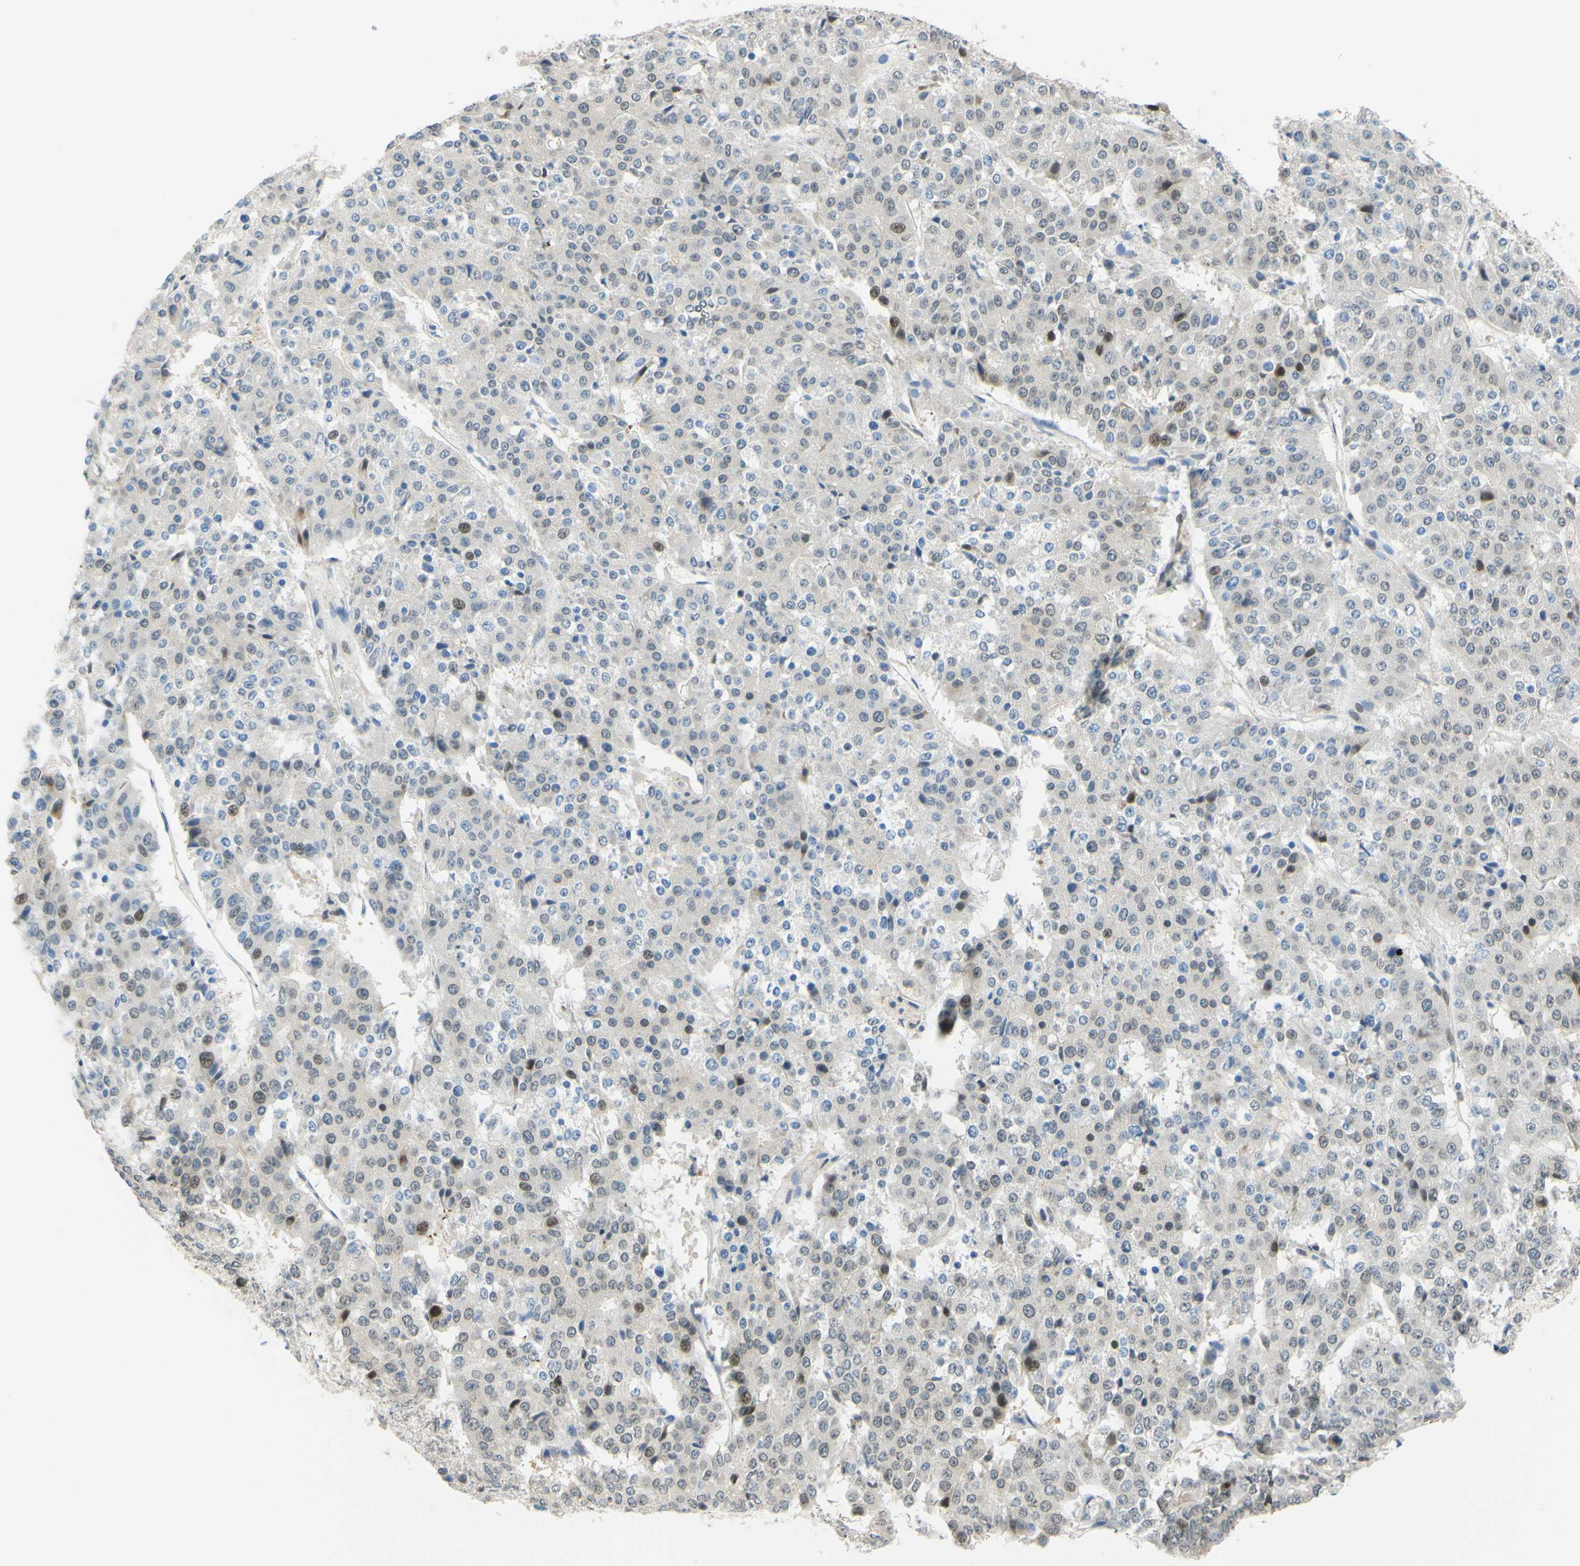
{"staining": {"intensity": "weak", "quantity": "<25%", "location": "nuclear"}, "tissue": "pancreatic cancer", "cell_type": "Tumor cells", "image_type": "cancer", "snomed": [{"axis": "morphology", "description": "Adenocarcinoma, NOS"}, {"axis": "topography", "description": "Pancreas"}], "caption": "This is an immunohistochemistry (IHC) photomicrograph of adenocarcinoma (pancreatic). There is no expression in tumor cells.", "gene": "C2CD2L", "patient": {"sex": "male", "age": 50}}